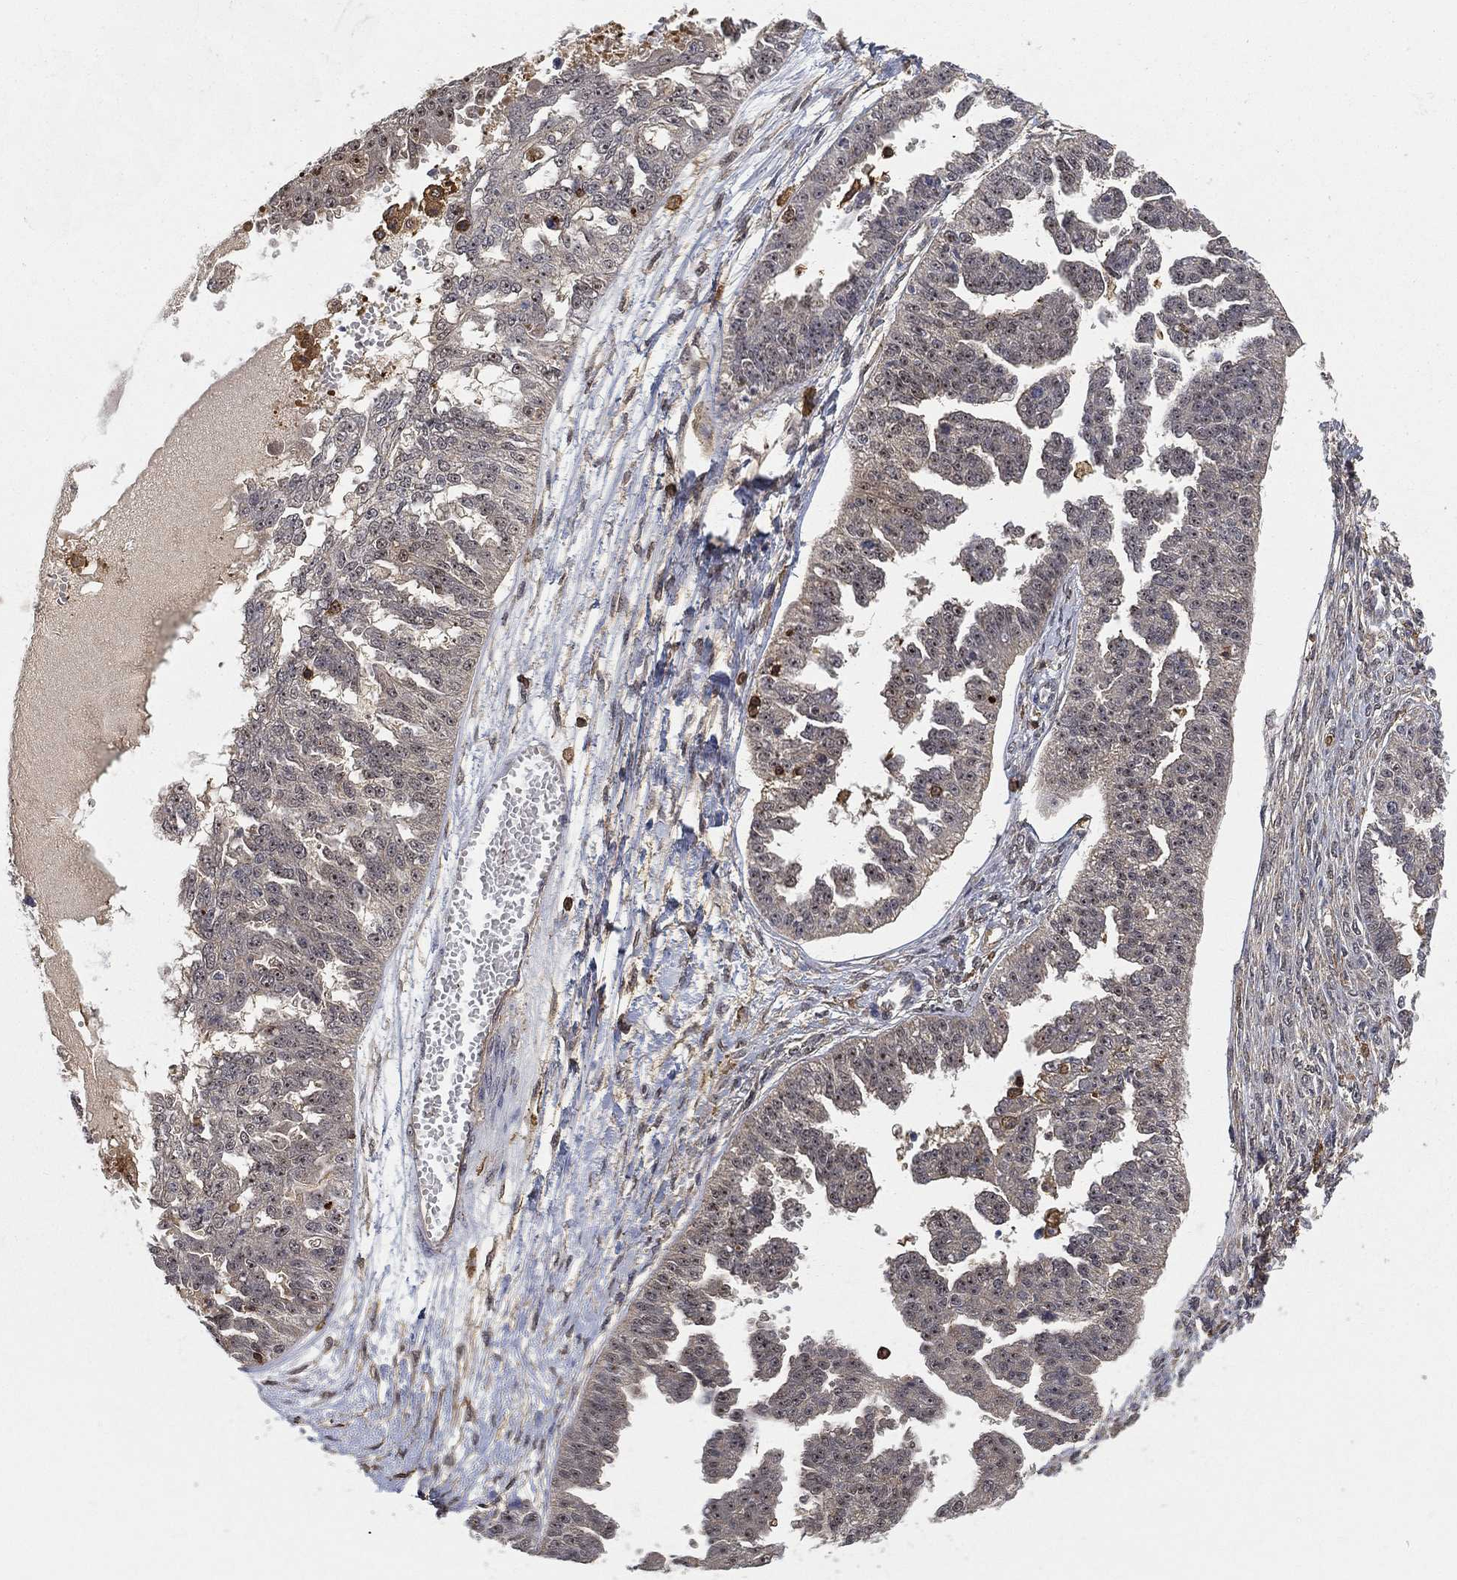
{"staining": {"intensity": "negative", "quantity": "none", "location": "none"}, "tissue": "ovarian cancer", "cell_type": "Tumor cells", "image_type": "cancer", "snomed": [{"axis": "morphology", "description": "Cystadenocarcinoma, serous, NOS"}, {"axis": "topography", "description": "Ovary"}], "caption": "Tumor cells are negative for protein expression in human serous cystadenocarcinoma (ovarian). Brightfield microscopy of immunohistochemistry (IHC) stained with DAB (3,3'-diaminobenzidine) (brown) and hematoxylin (blue), captured at high magnification.", "gene": "CRYL1", "patient": {"sex": "female", "age": 58}}